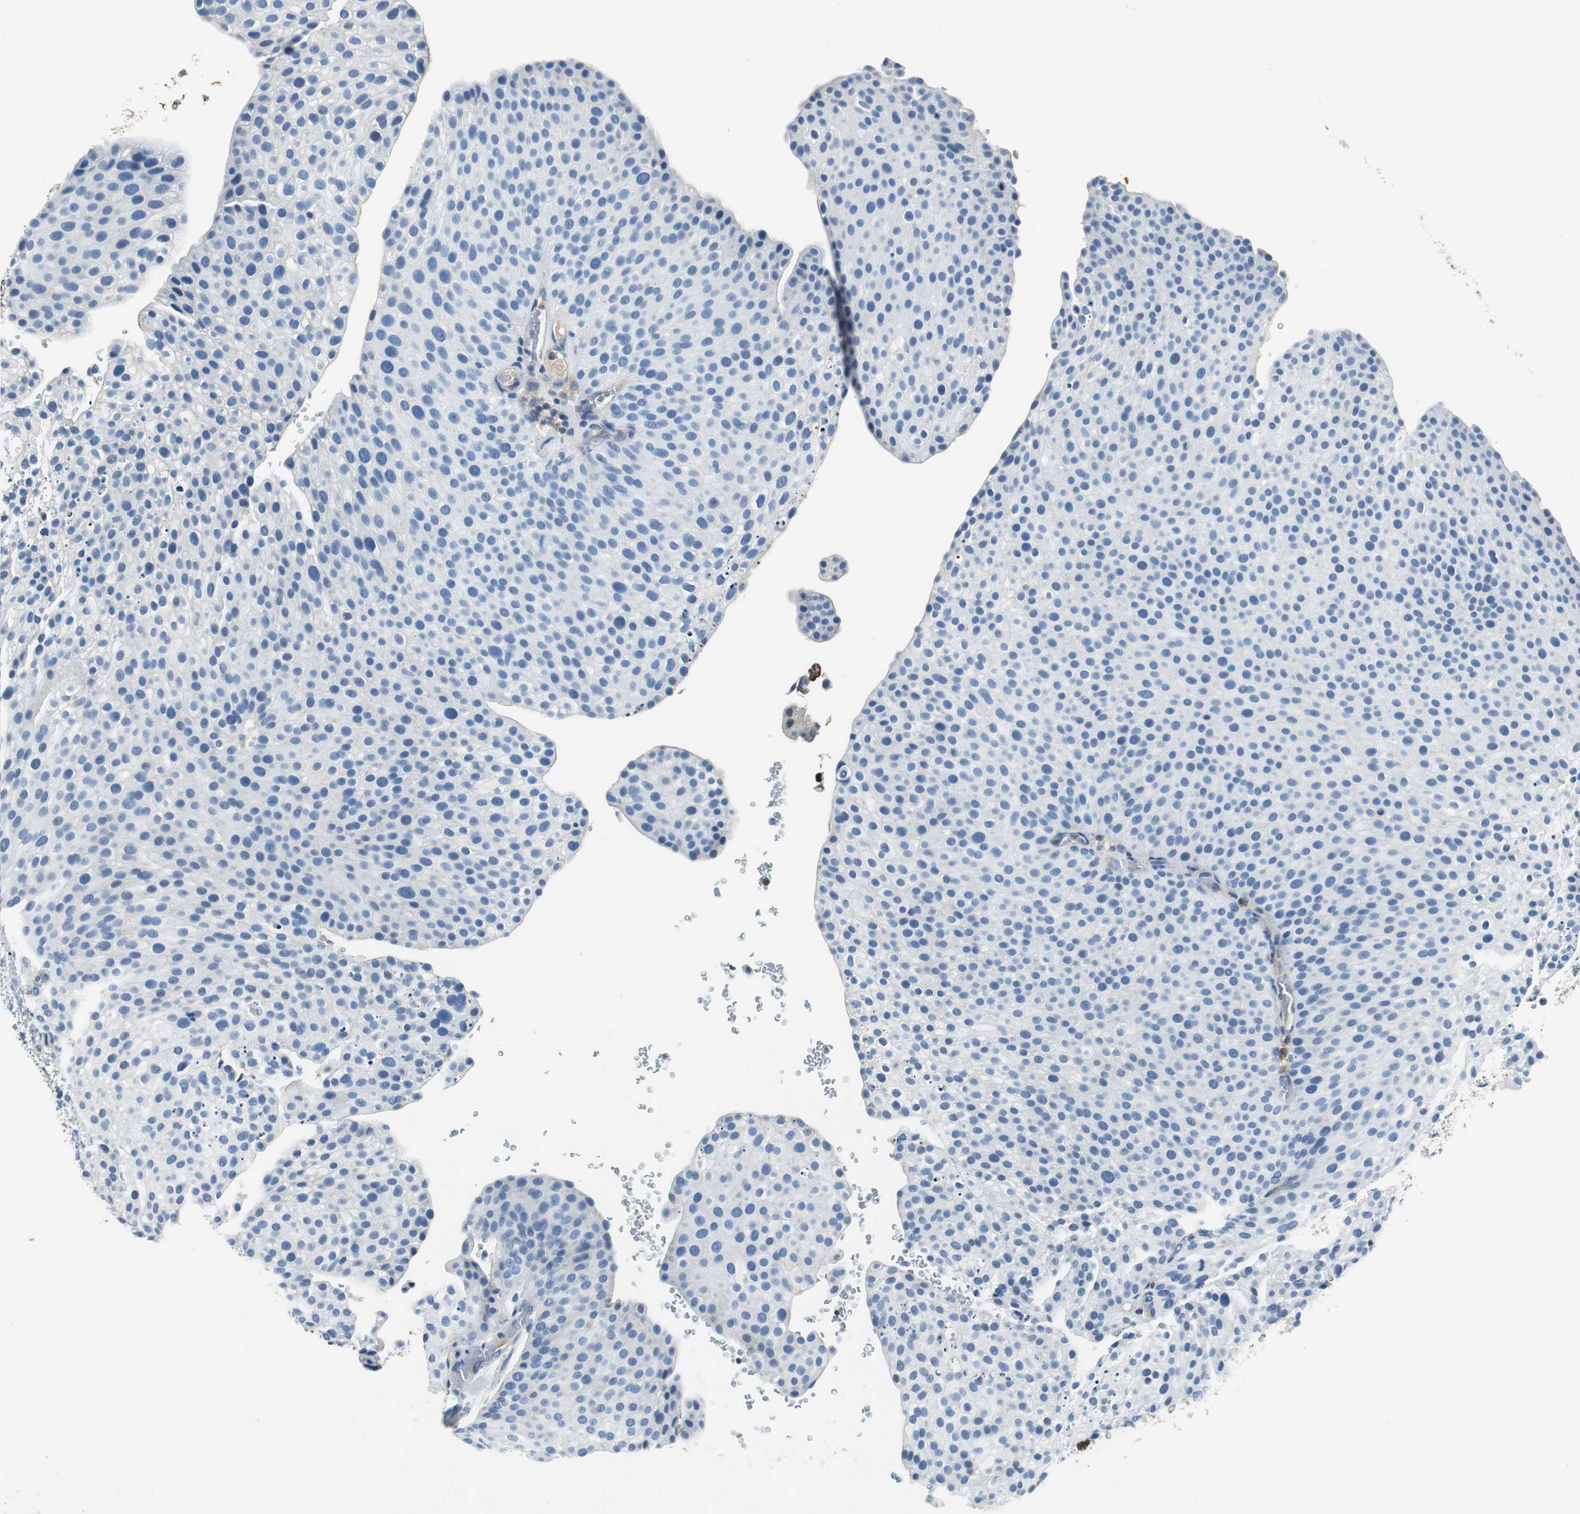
{"staining": {"intensity": "negative", "quantity": "none", "location": "none"}, "tissue": "urothelial cancer", "cell_type": "Tumor cells", "image_type": "cancer", "snomed": [{"axis": "morphology", "description": "Urothelial carcinoma, Low grade"}, {"axis": "topography", "description": "Smooth muscle"}, {"axis": "topography", "description": "Urinary bladder"}], "caption": "The image exhibits no staining of tumor cells in urothelial carcinoma (low-grade). (Stains: DAB immunohistochemistry (IHC) with hematoxylin counter stain, Microscopy: brightfield microscopy at high magnification).", "gene": "ORM1", "patient": {"sex": "male", "age": 60}}